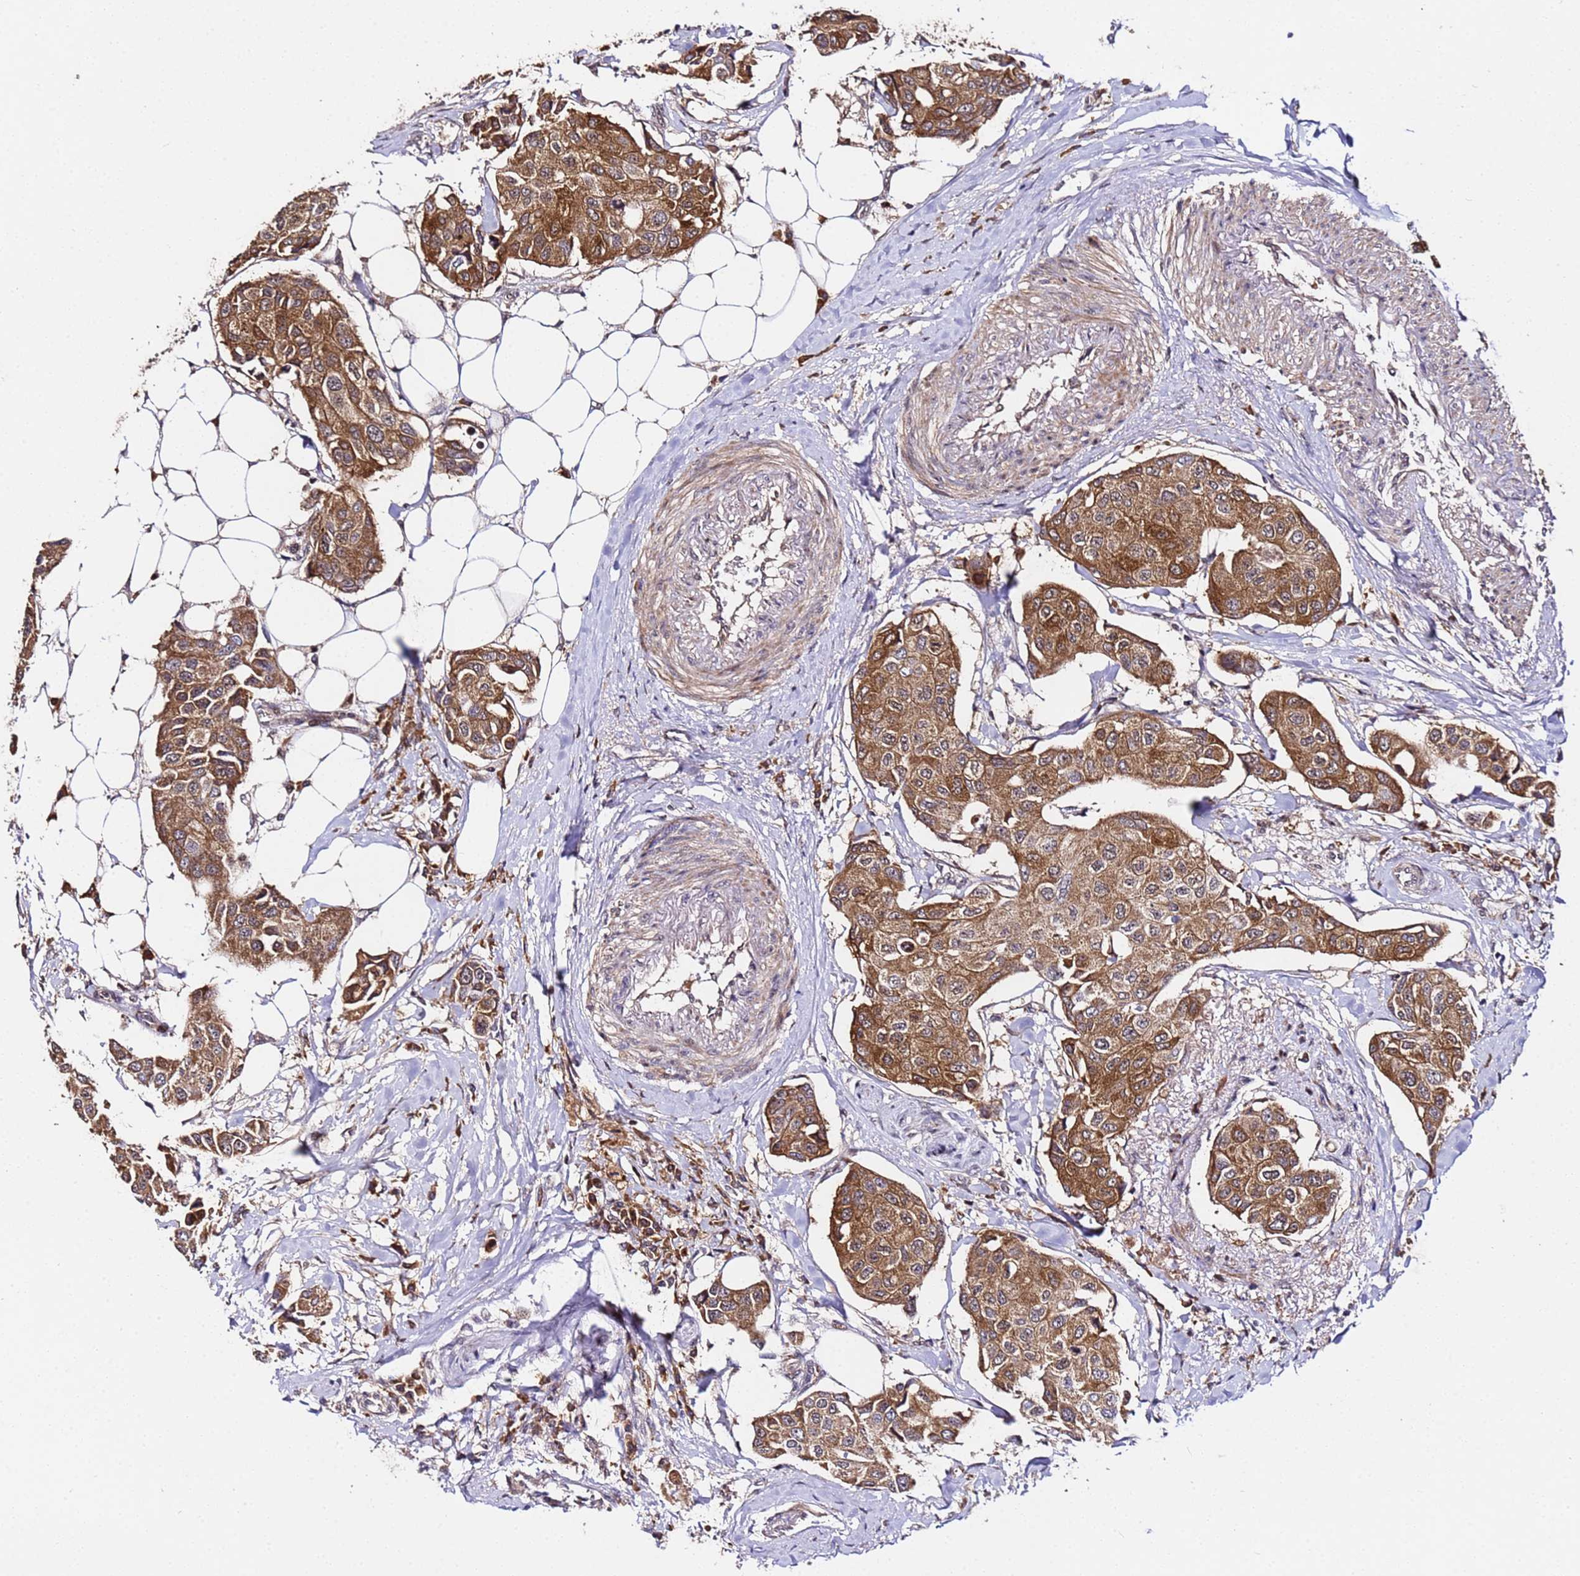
{"staining": {"intensity": "strong", "quantity": ">75%", "location": "cytoplasmic/membranous"}, "tissue": "breast cancer", "cell_type": "Tumor cells", "image_type": "cancer", "snomed": [{"axis": "morphology", "description": "Duct carcinoma"}, {"axis": "topography", "description": "Breast"}], "caption": "A high amount of strong cytoplasmic/membranous positivity is identified in about >75% of tumor cells in intraductal carcinoma (breast) tissue. (DAB (3,3'-diaminobenzidine) IHC with brightfield microscopy, high magnification).", "gene": "WNK4", "patient": {"sex": "female", "age": 80}}